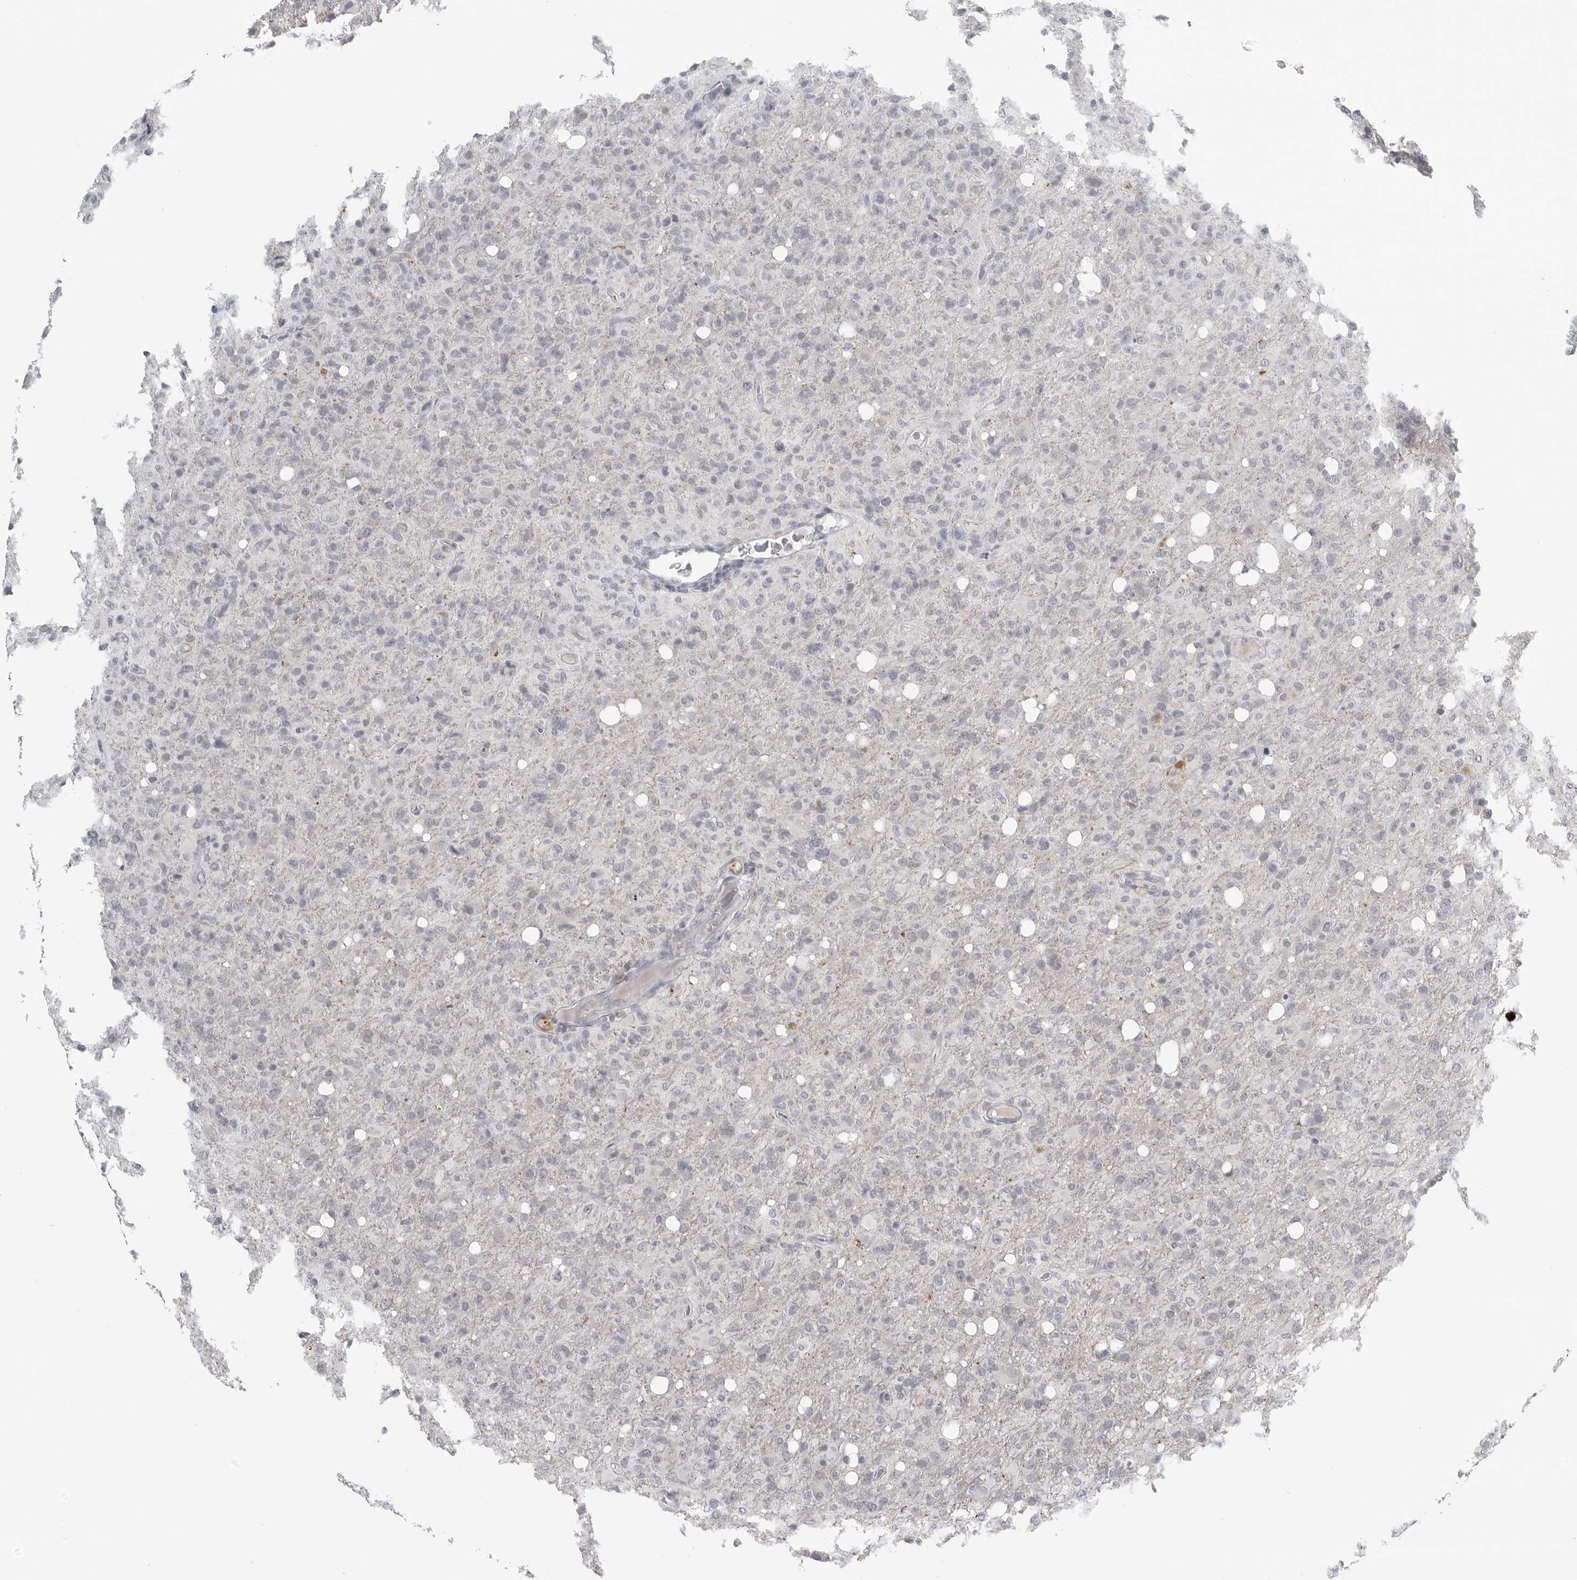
{"staining": {"intensity": "negative", "quantity": "none", "location": "none"}, "tissue": "glioma", "cell_type": "Tumor cells", "image_type": "cancer", "snomed": [{"axis": "morphology", "description": "Glioma, malignant, High grade"}, {"axis": "topography", "description": "Brain"}], "caption": "High power microscopy photomicrograph of an IHC histopathology image of high-grade glioma (malignant), revealing no significant positivity in tumor cells.", "gene": "BPIFA1", "patient": {"sex": "female", "age": 57}}